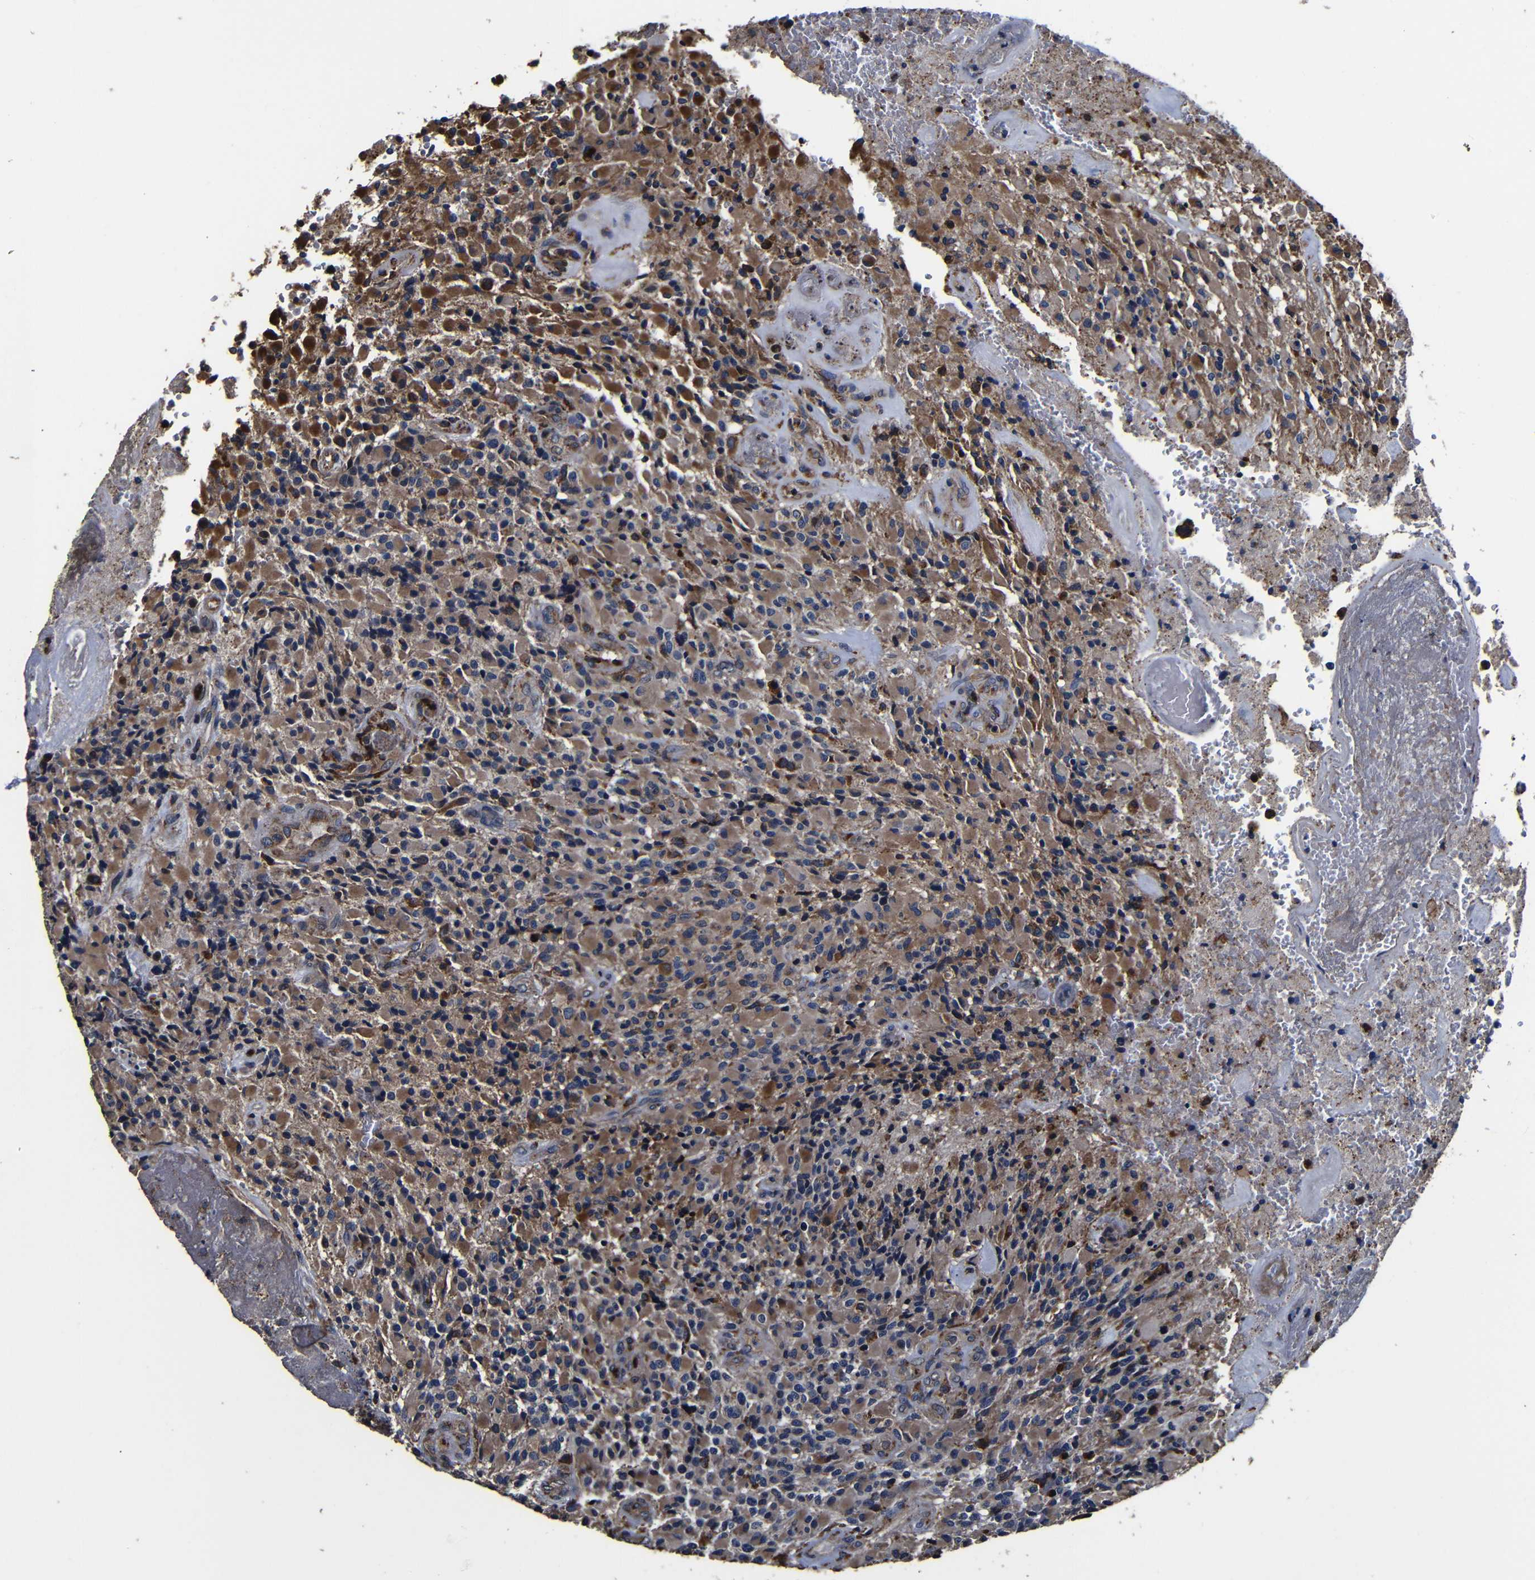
{"staining": {"intensity": "moderate", "quantity": "25%-75%", "location": "cytoplasmic/membranous"}, "tissue": "glioma", "cell_type": "Tumor cells", "image_type": "cancer", "snomed": [{"axis": "morphology", "description": "Glioma, malignant, High grade"}, {"axis": "topography", "description": "Brain"}], "caption": "Immunohistochemical staining of malignant high-grade glioma exhibits medium levels of moderate cytoplasmic/membranous positivity in approximately 25%-75% of tumor cells. (DAB (3,3'-diaminobenzidine) IHC with brightfield microscopy, high magnification).", "gene": "SCN9A", "patient": {"sex": "male", "age": 71}}